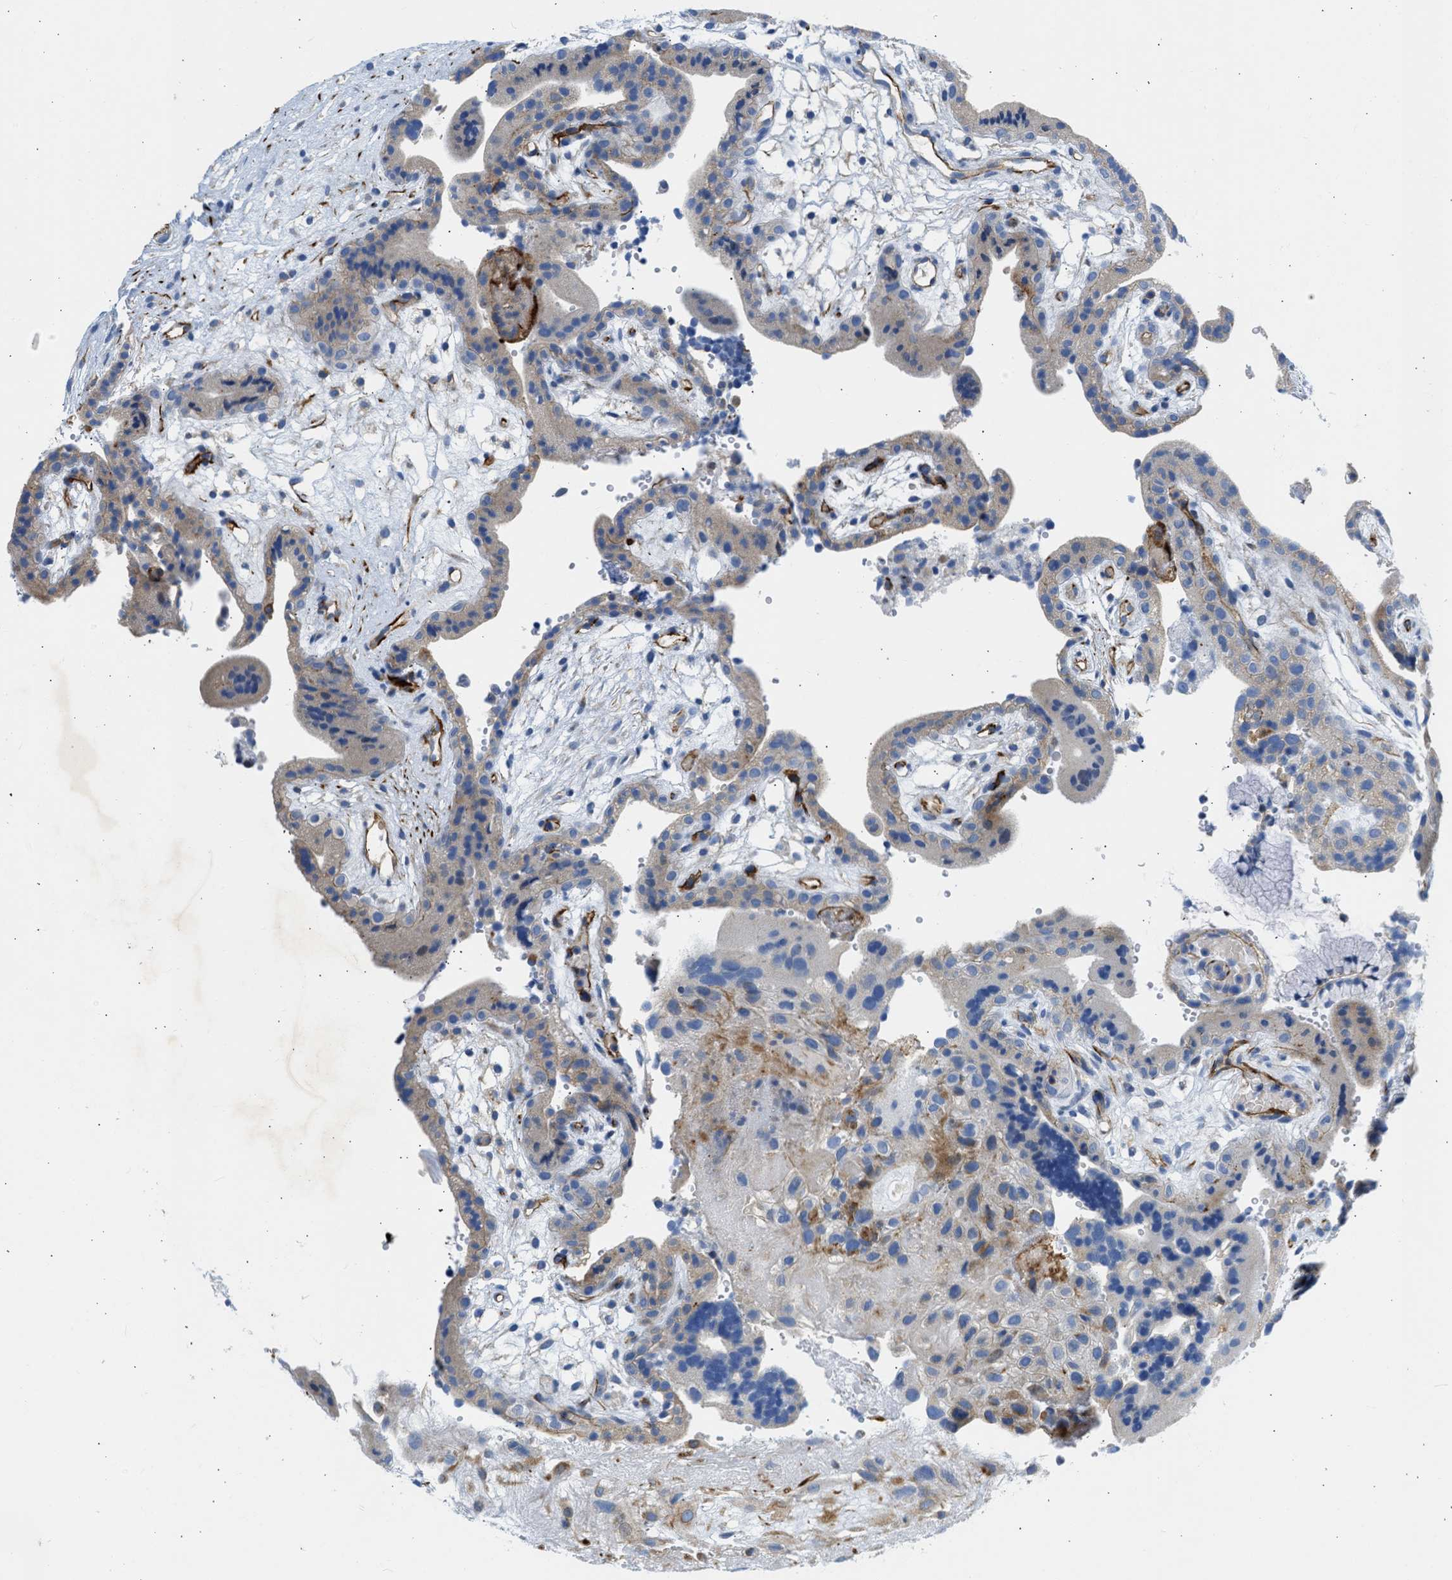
{"staining": {"intensity": "moderate", "quantity": ">75%", "location": "cytoplasmic/membranous"}, "tissue": "placenta", "cell_type": "Decidual cells", "image_type": "normal", "snomed": [{"axis": "morphology", "description": "Normal tissue, NOS"}, {"axis": "topography", "description": "Placenta"}], "caption": "Immunohistochemistry (IHC) histopathology image of unremarkable placenta: placenta stained using IHC shows medium levels of moderate protein expression localized specifically in the cytoplasmic/membranous of decidual cells, appearing as a cytoplasmic/membranous brown color.", "gene": "ULK4", "patient": {"sex": "female", "age": 18}}